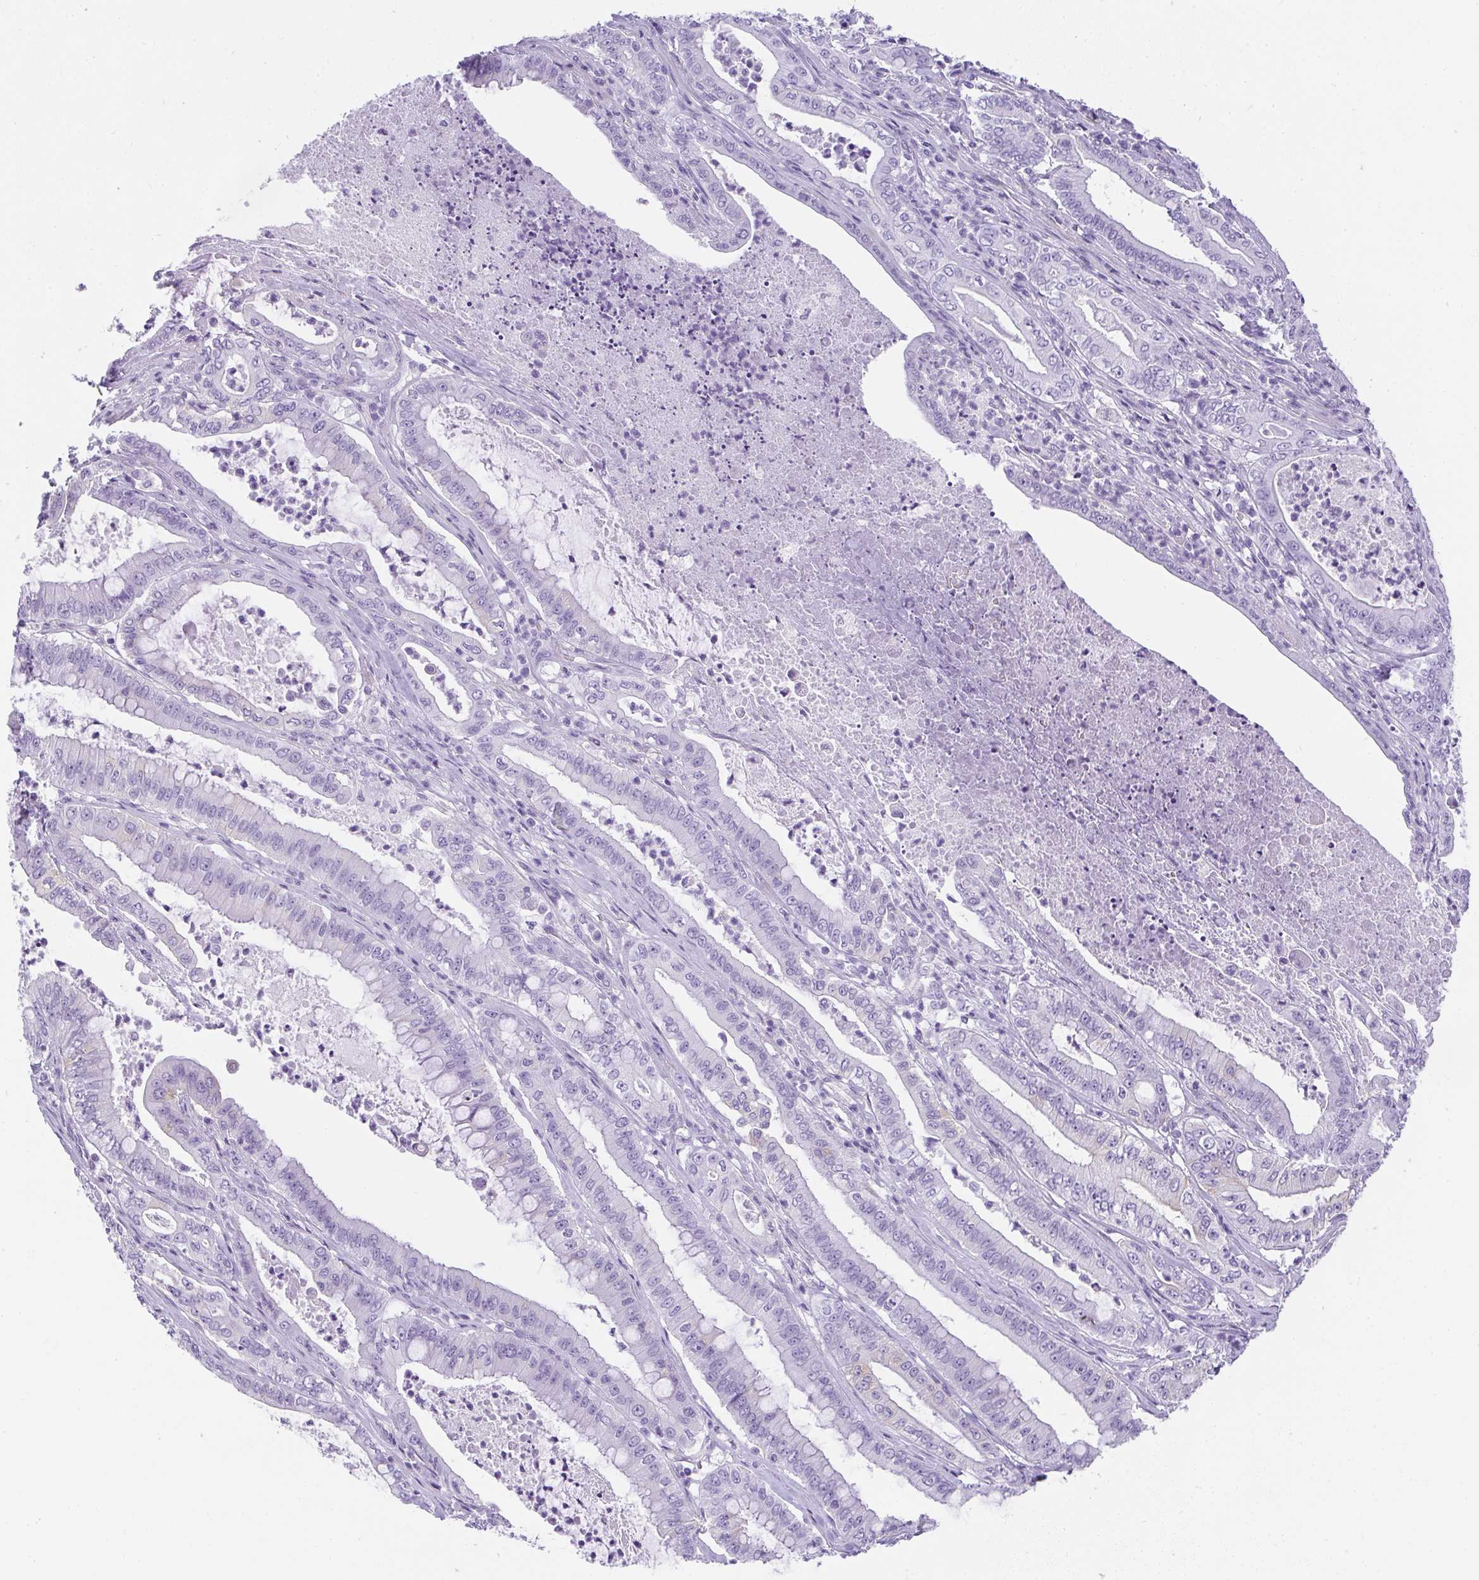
{"staining": {"intensity": "negative", "quantity": "none", "location": "none"}, "tissue": "pancreatic cancer", "cell_type": "Tumor cells", "image_type": "cancer", "snomed": [{"axis": "morphology", "description": "Adenocarcinoma, NOS"}, {"axis": "topography", "description": "Pancreas"}], "caption": "Image shows no protein positivity in tumor cells of pancreatic adenocarcinoma tissue.", "gene": "PLPPR3", "patient": {"sex": "male", "age": 71}}